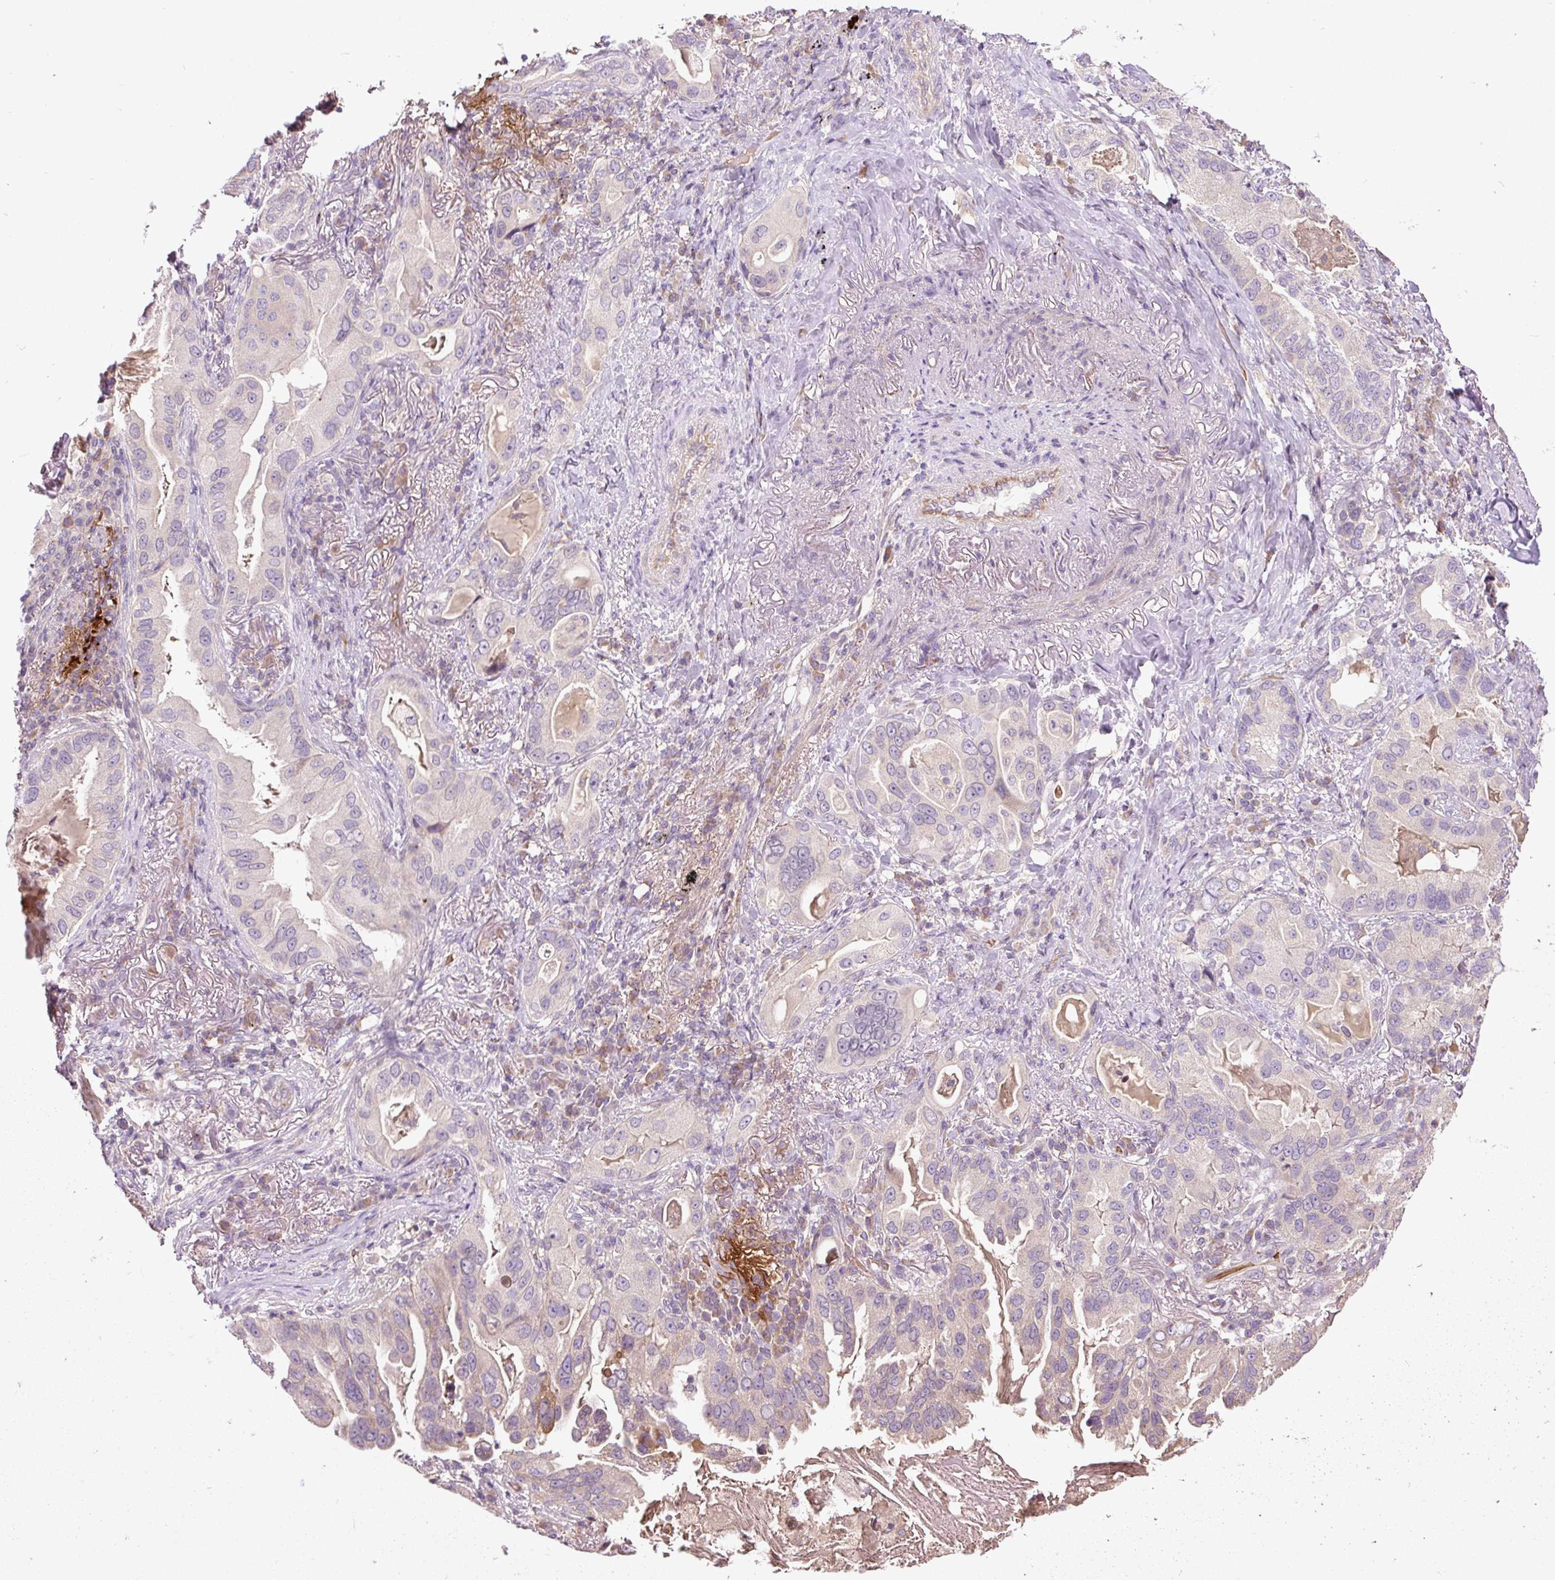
{"staining": {"intensity": "negative", "quantity": "none", "location": "none"}, "tissue": "lung cancer", "cell_type": "Tumor cells", "image_type": "cancer", "snomed": [{"axis": "morphology", "description": "Adenocarcinoma, NOS"}, {"axis": "topography", "description": "Lung"}], "caption": "Protein analysis of lung cancer (adenocarcinoma) reveals no significant staining in tumor cells.", "gene": "CXCL13", "patient": {"sex": "female", "age": 69}}